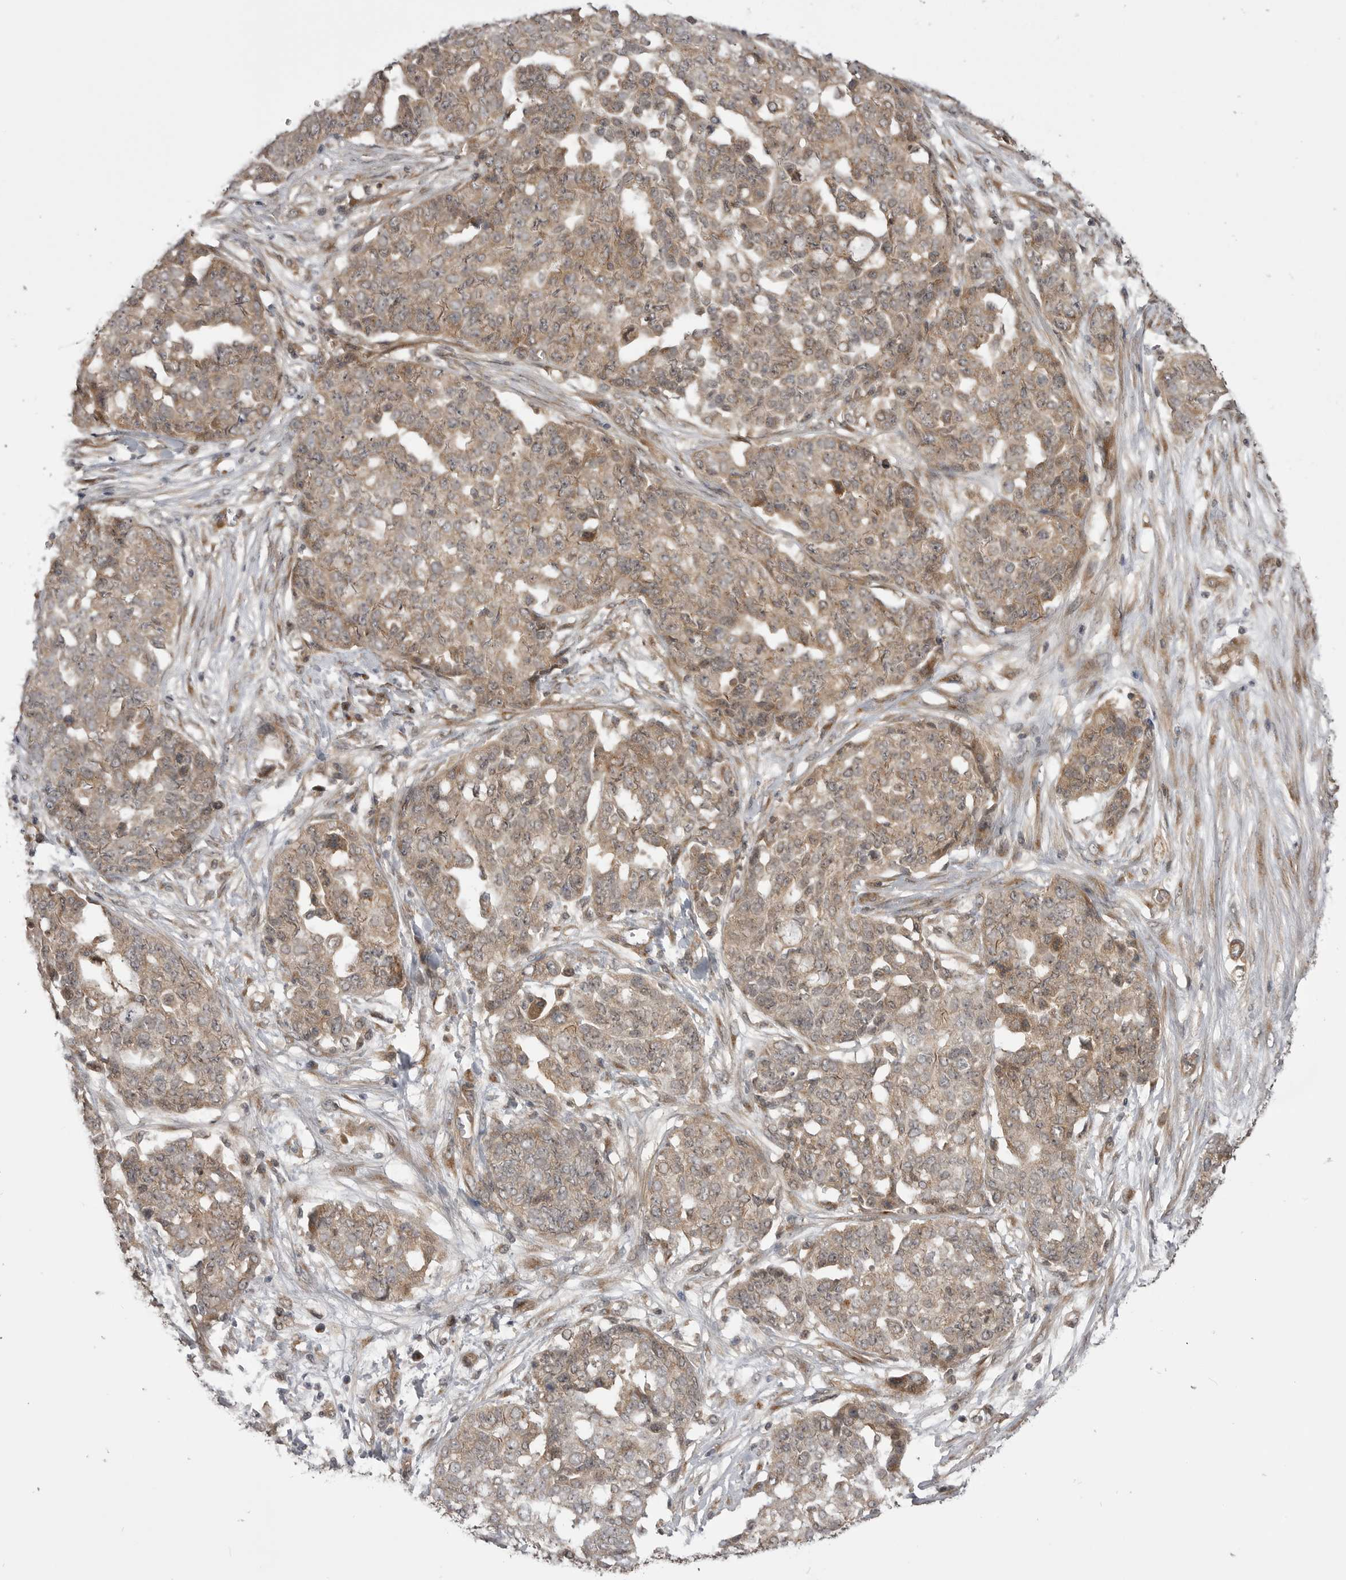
{"staining": {"intensity": "weak", "quantity": ">75%", "location": "cytoplasmic/membranous"}, "tissue": "ovarian cancer", "cell_type": "Tumor cells", "image_type": "cancer", "snomed": [{"axis": "morphology", "description": "Cystadenocarcinoma, serous, NOS"}, {"axis": "topography", "description": "Soft tissue"}, {"axis": "topography", "description": "Ovary"}], "caption": "This photomicrograph shows ovarian serous cystadenocarcinoma stained with immunohistochemistry (IHC) to label a protein in brown. The cytoplasmic/membranous of tumor cells show weak positivity for the protein. Nuclei are counter-stained blue.", "gene": "PDCL", "patient": {"sex": "female", "age": 57}}